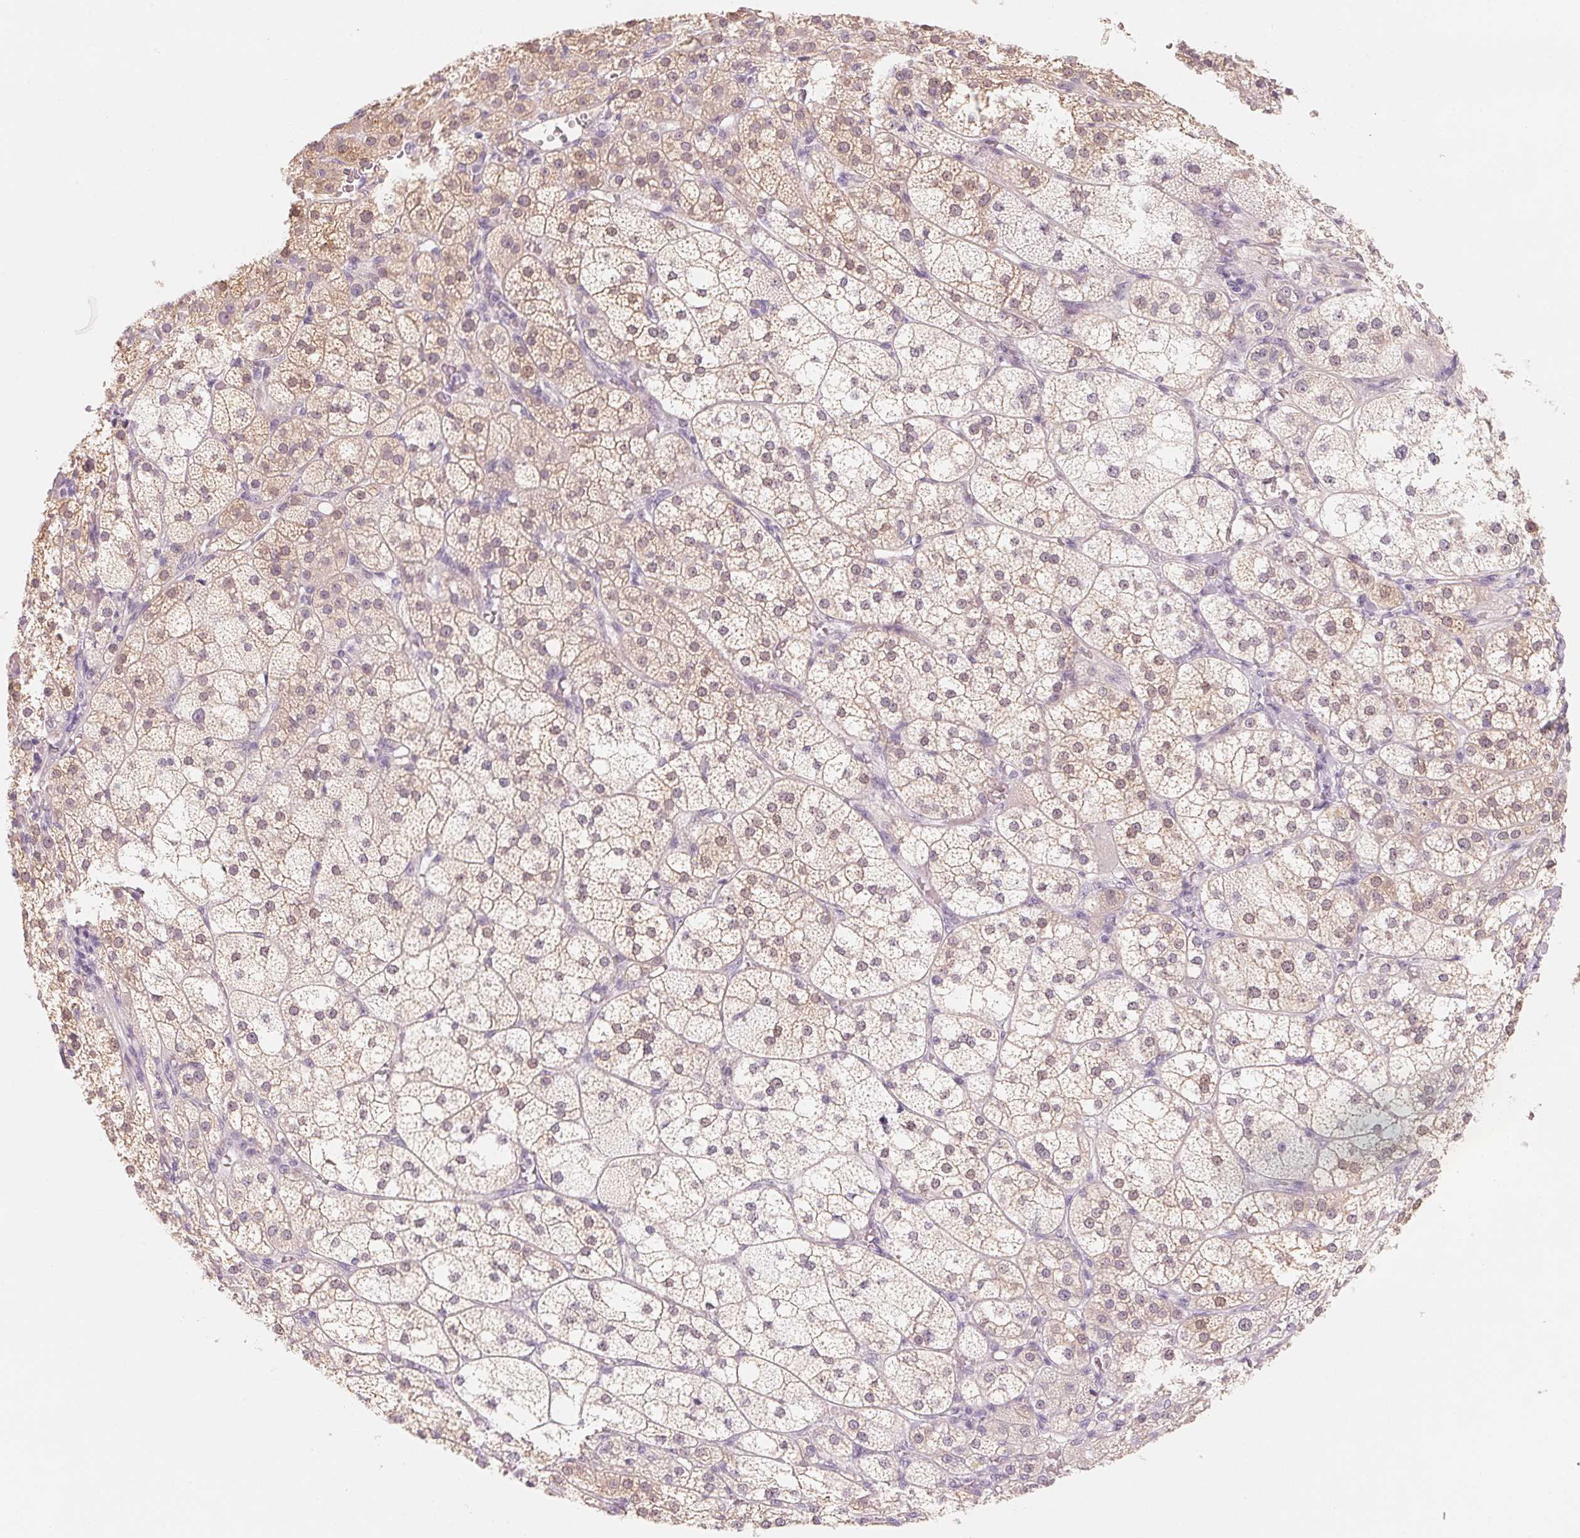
{"staining": {"intensity": "weak", "quantity": "25%-75%", "location": "cytoplasmic/membranous"}, "tissue": "adrenal gland", "cell_type": "Glandular cells", "image_type": "normal", "snomed": [{"axis": "morphology", "description": "Normal tissue, NOS"}, {"axis": "topography", "description": "Adrenal gland"}], "caption": "Protein staining displays weak cytoplasmic/membranous positivity in about 25%-75% of glandular cells in benign adrenal gland.", "gene": "CFHR2", "patient": {"sex": "female", "age": 60}}